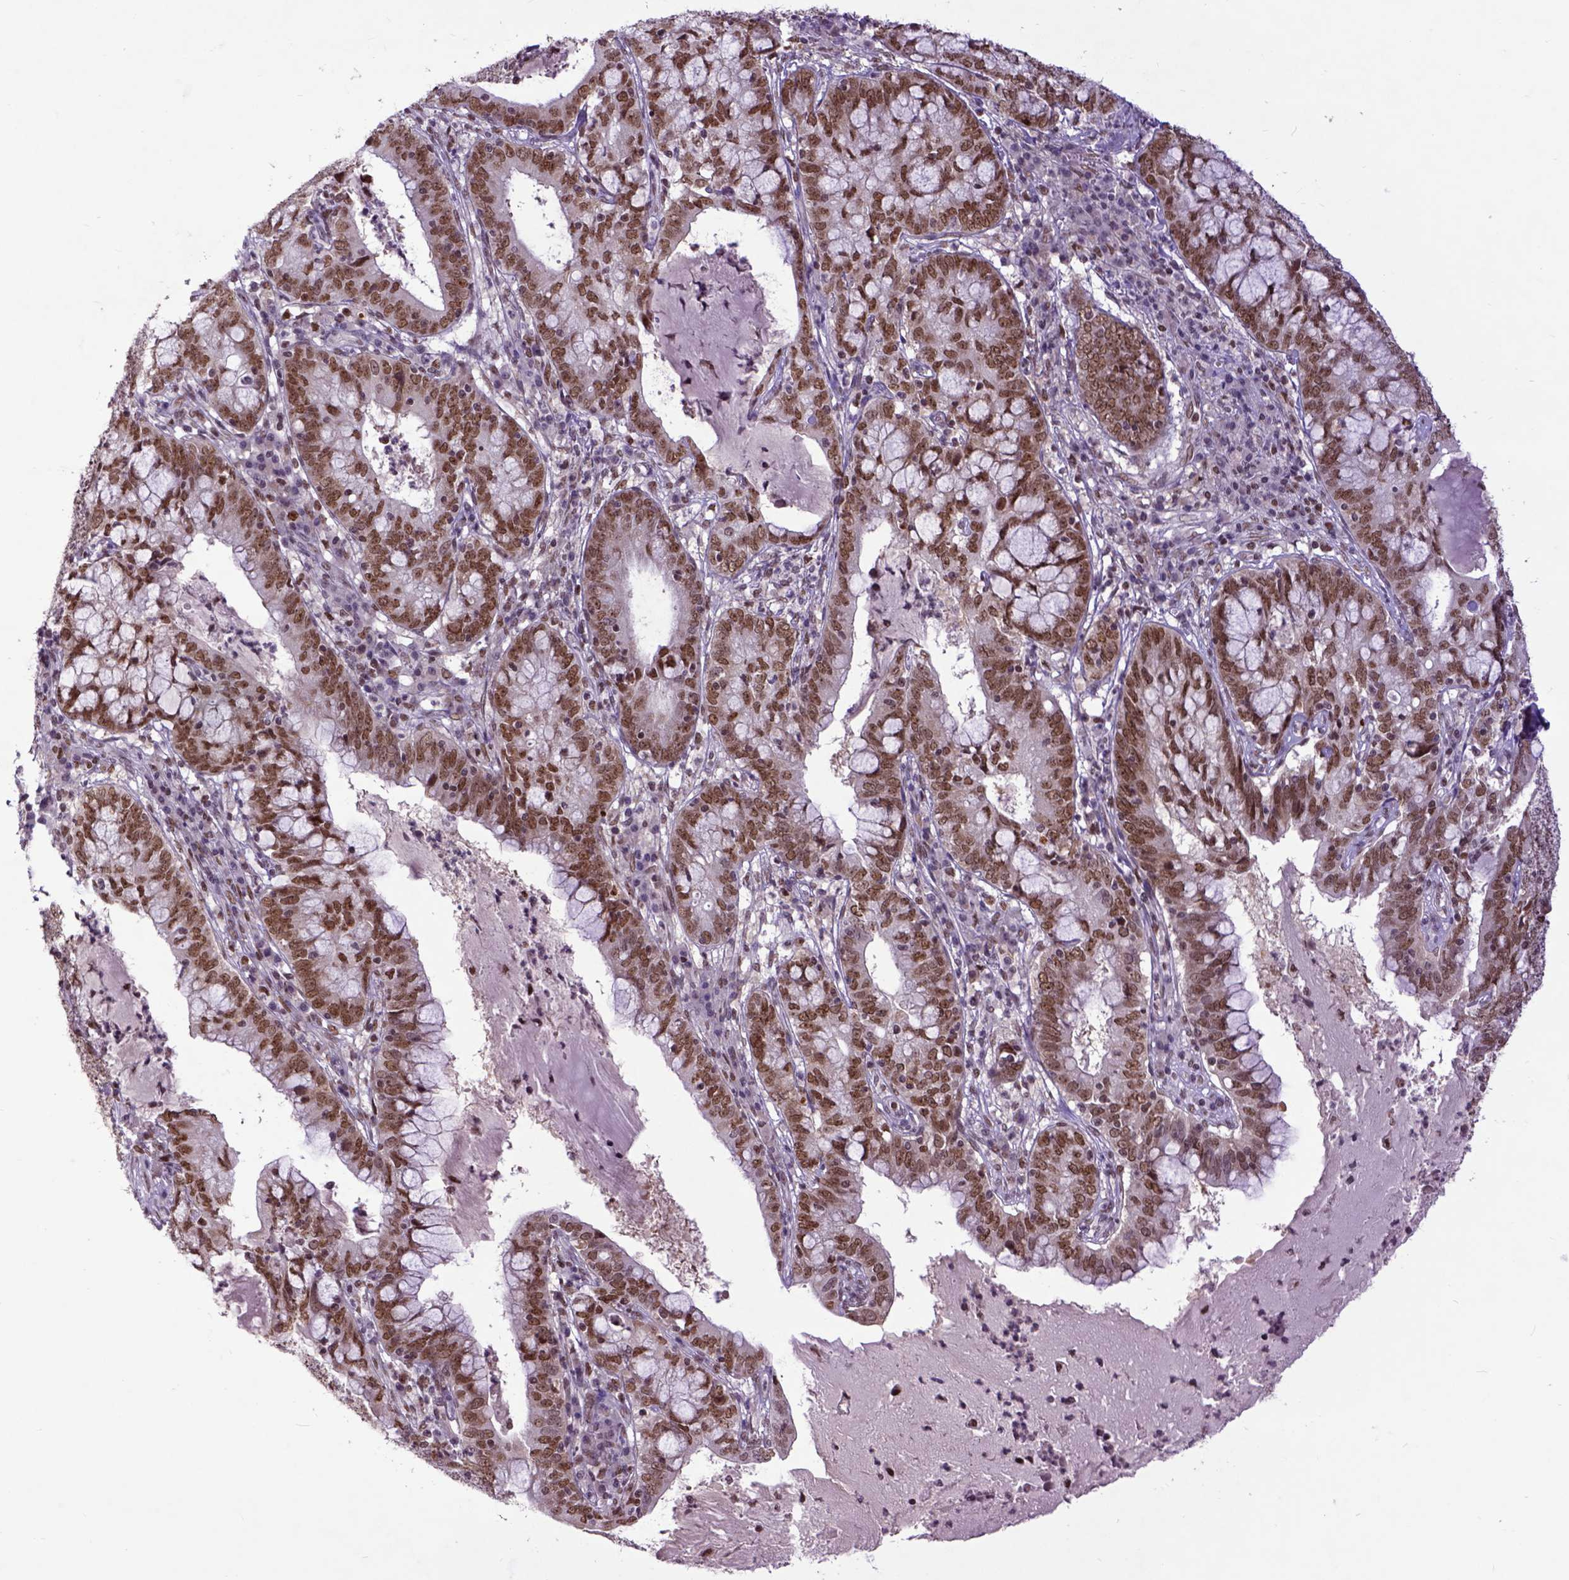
{"staining": {"intensity": "moderate", "quantity": ">75%", "location": "nuclear"}, "tissue": "cervical cancer", "cell_type": "Tumor cells", "image_type": "cancer", "snomed": [{"axis": "morphology", "description": "Adenocarcinoma, NOS"}, {"axis": "topography", "description": "Cervix"}], "caption": "Protein positivity by IHC demonstrates moderate nuclear positivity in about >75% of tumor cells in cervical cancer.", "gene": "RCC2", "patient": {"sex": "female", "age": 40}}